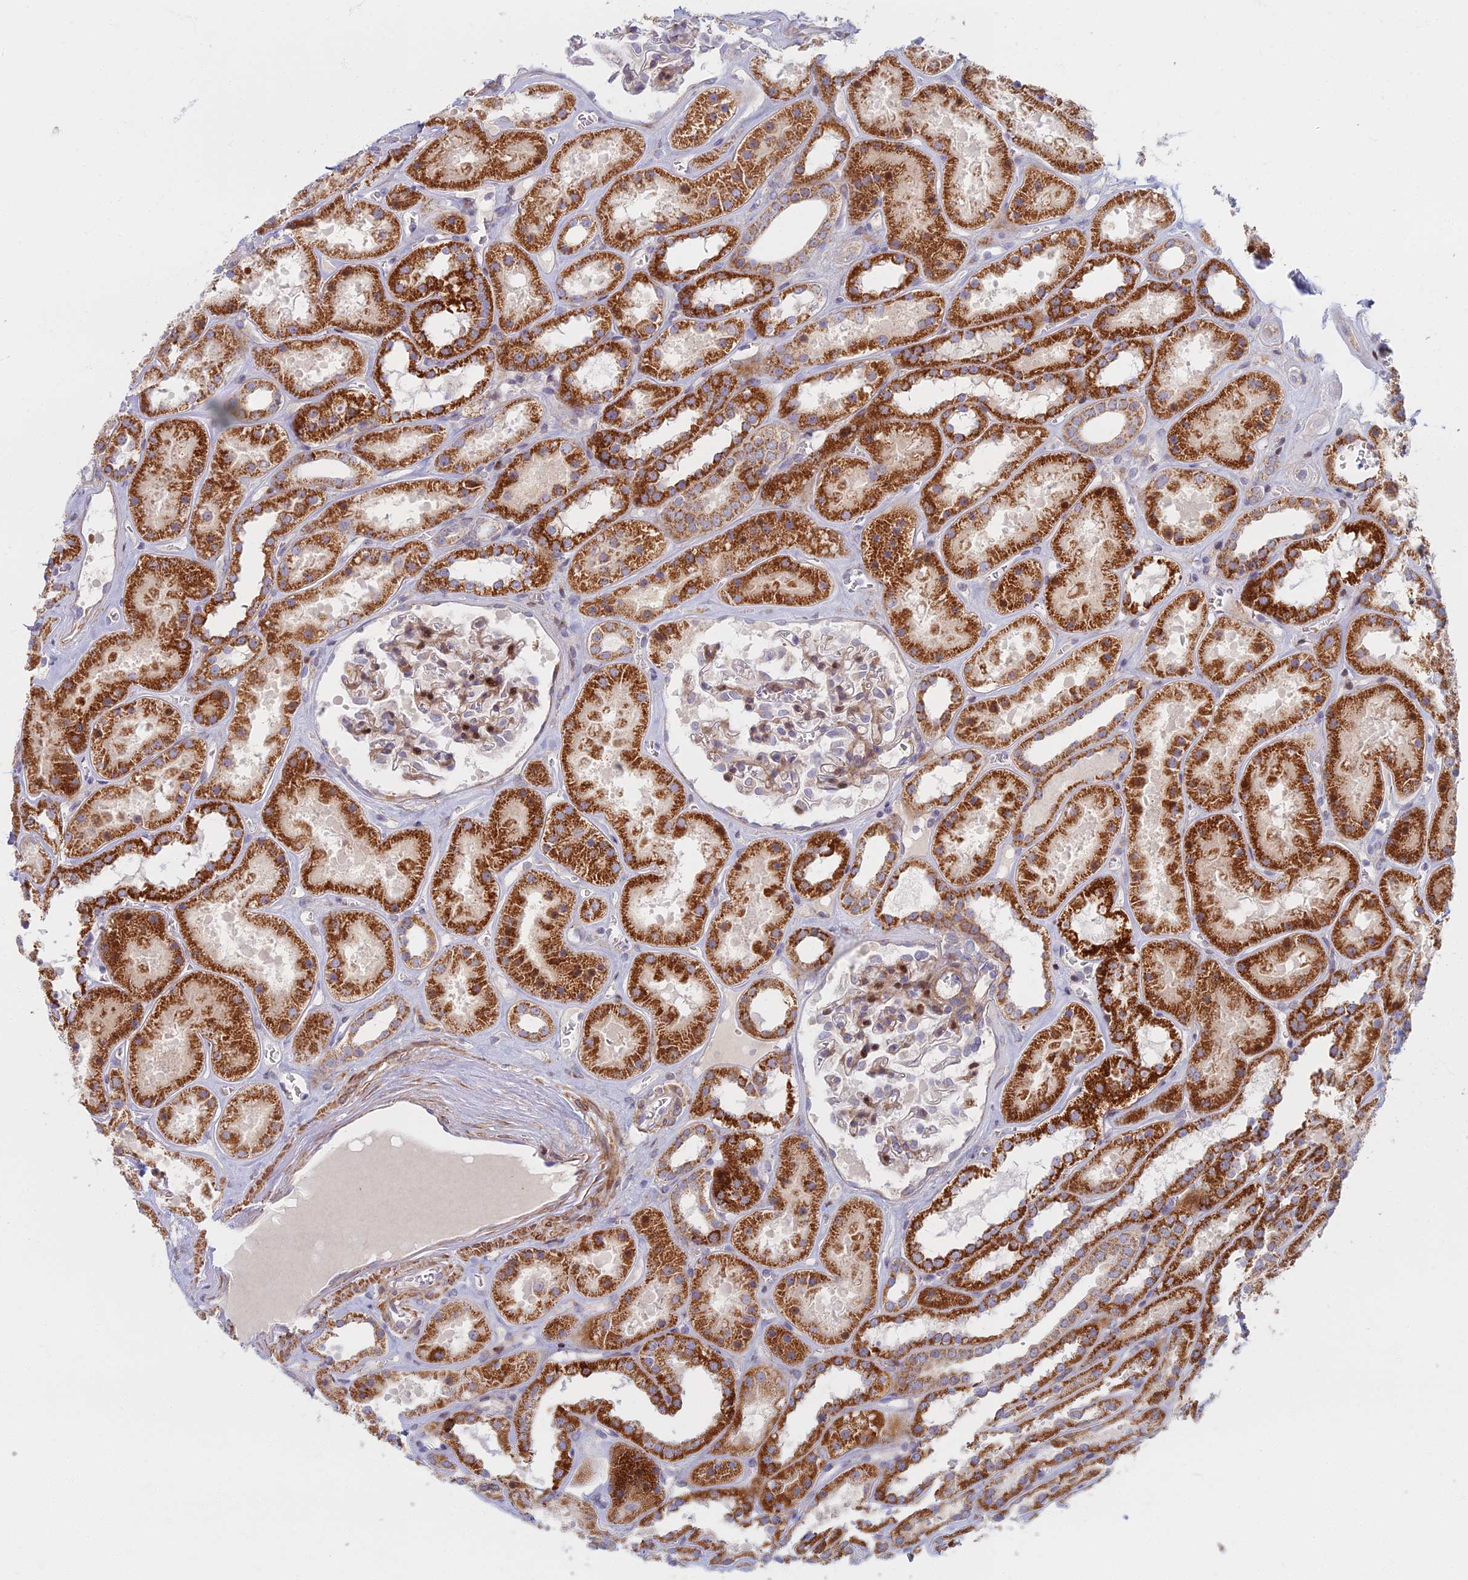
{"staining": {"intensity": "strong", "quantity": "<25%", "location": "cytoplasmic/membranous,nuclear"}, "tissue": "kidney", "cell_type": "Cells in glomeruli", "image_type": "normal", "snomed": [{"axis": "morphology", "description": "Normal tissue, NOS"}, {"axis": "topography", "description": "Kidney"}], "caption": "Immunohistochemistry micrograph of unremarkable human kidney stained for a protein (brown), which reveals medium levels of strong cytoplasmic/membranous,nuclear positivity in approximately <25% of cells in glomeruli.", "gene": "C15orf40", "patient": {"sex": "female", "age": 41}}